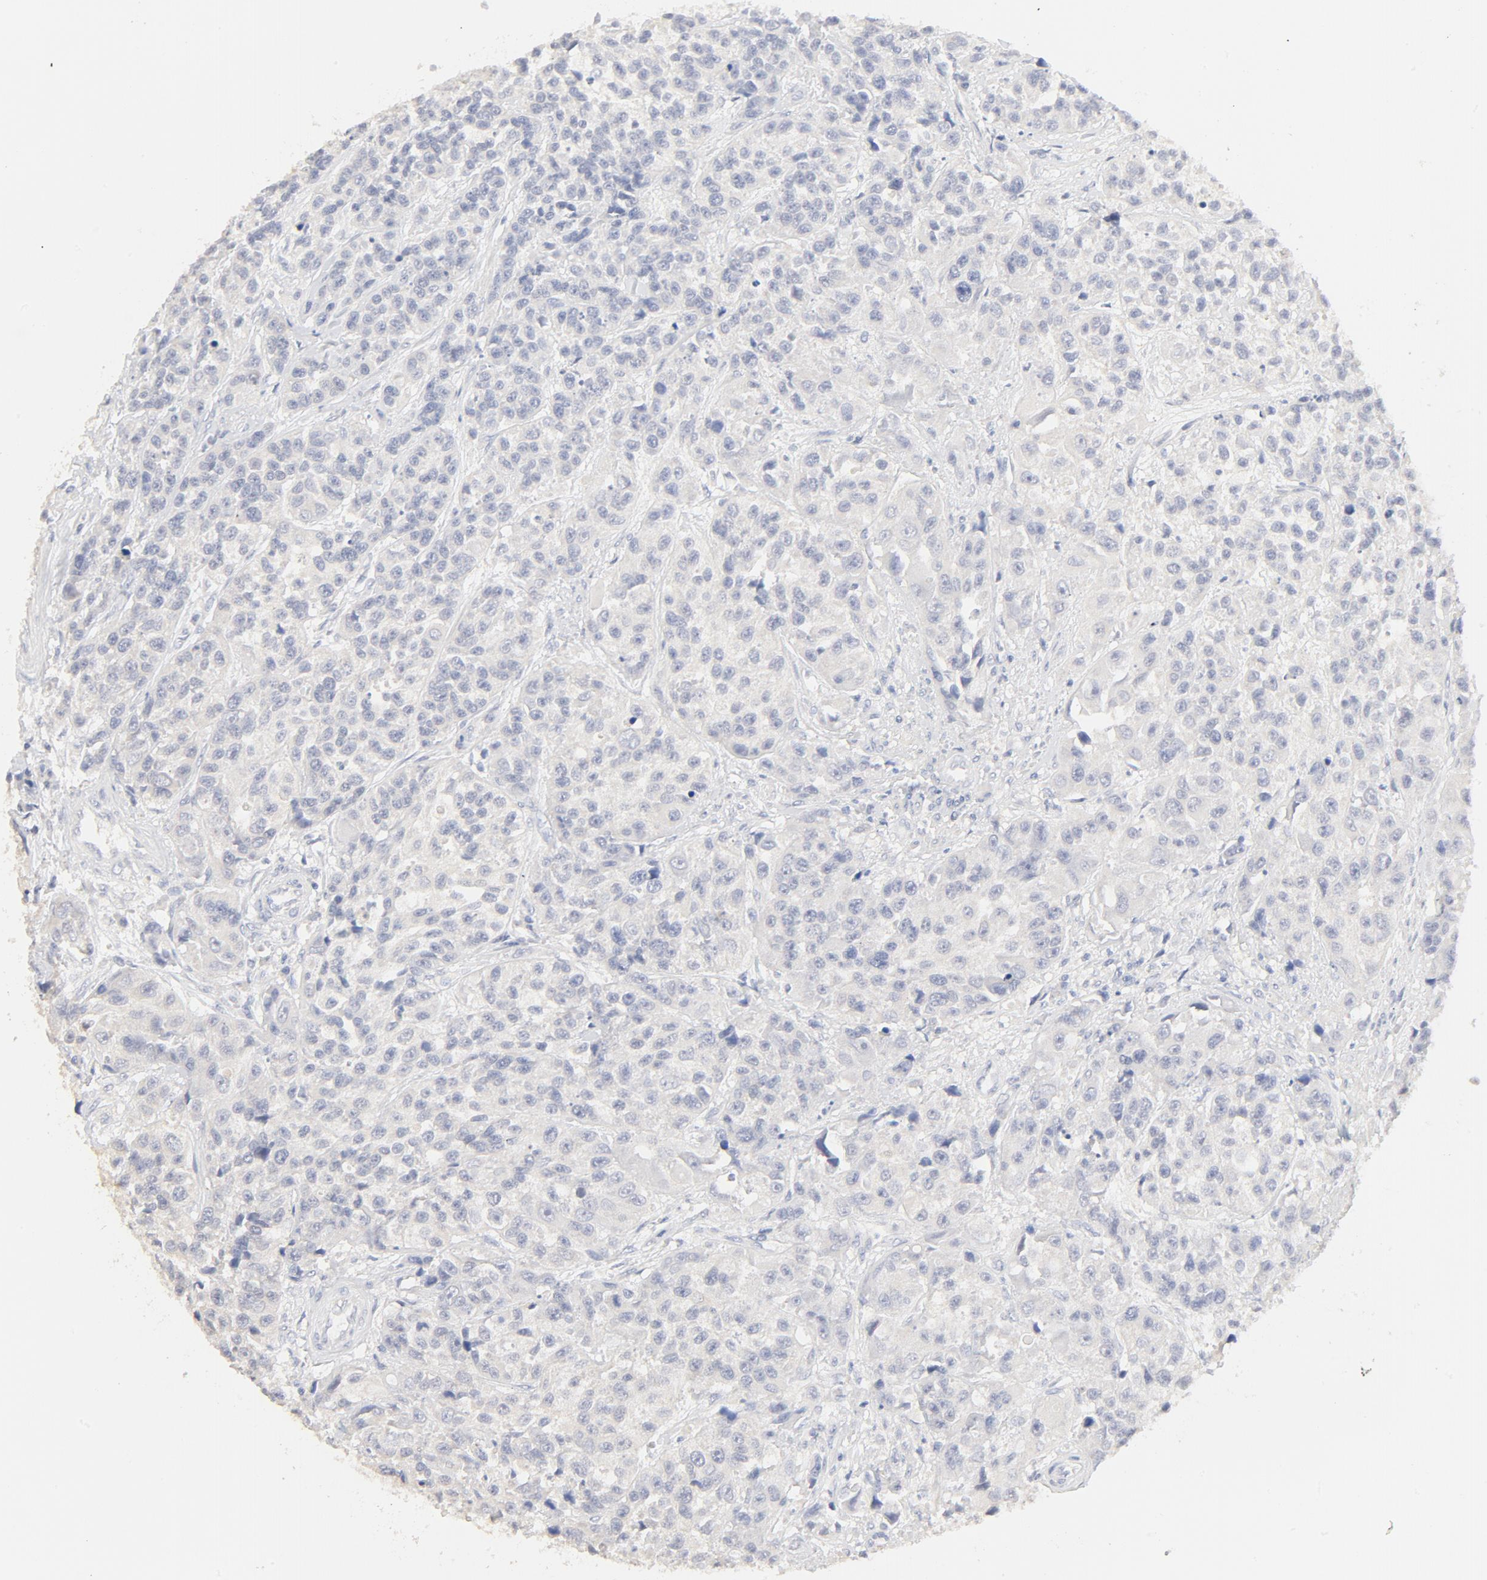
{"staining": {"intensity": "negative", "quantity": "none", "location": "none"}, "tissue": "urothelial cancer", "cell_type": "Tumor cells", "image_type": "cancer", "snomed": [{"axis": "morphology", "description": "Urothelial carcinoma, High grade"}, {"axis": "topography", "description": "Urinary bladder"}], "caption": "Immunohistochemical staining of human urothelial cancer reveals no significant positivity in tumor cells. (Stains: DAB (3,3'-diaminobenzidine) IHC with hematoxylin counter stain, Microscopy: brightfield microscopy at high magnification).", "gene": "FCGBP", "patient": {"sex": "female", "age": 81}}